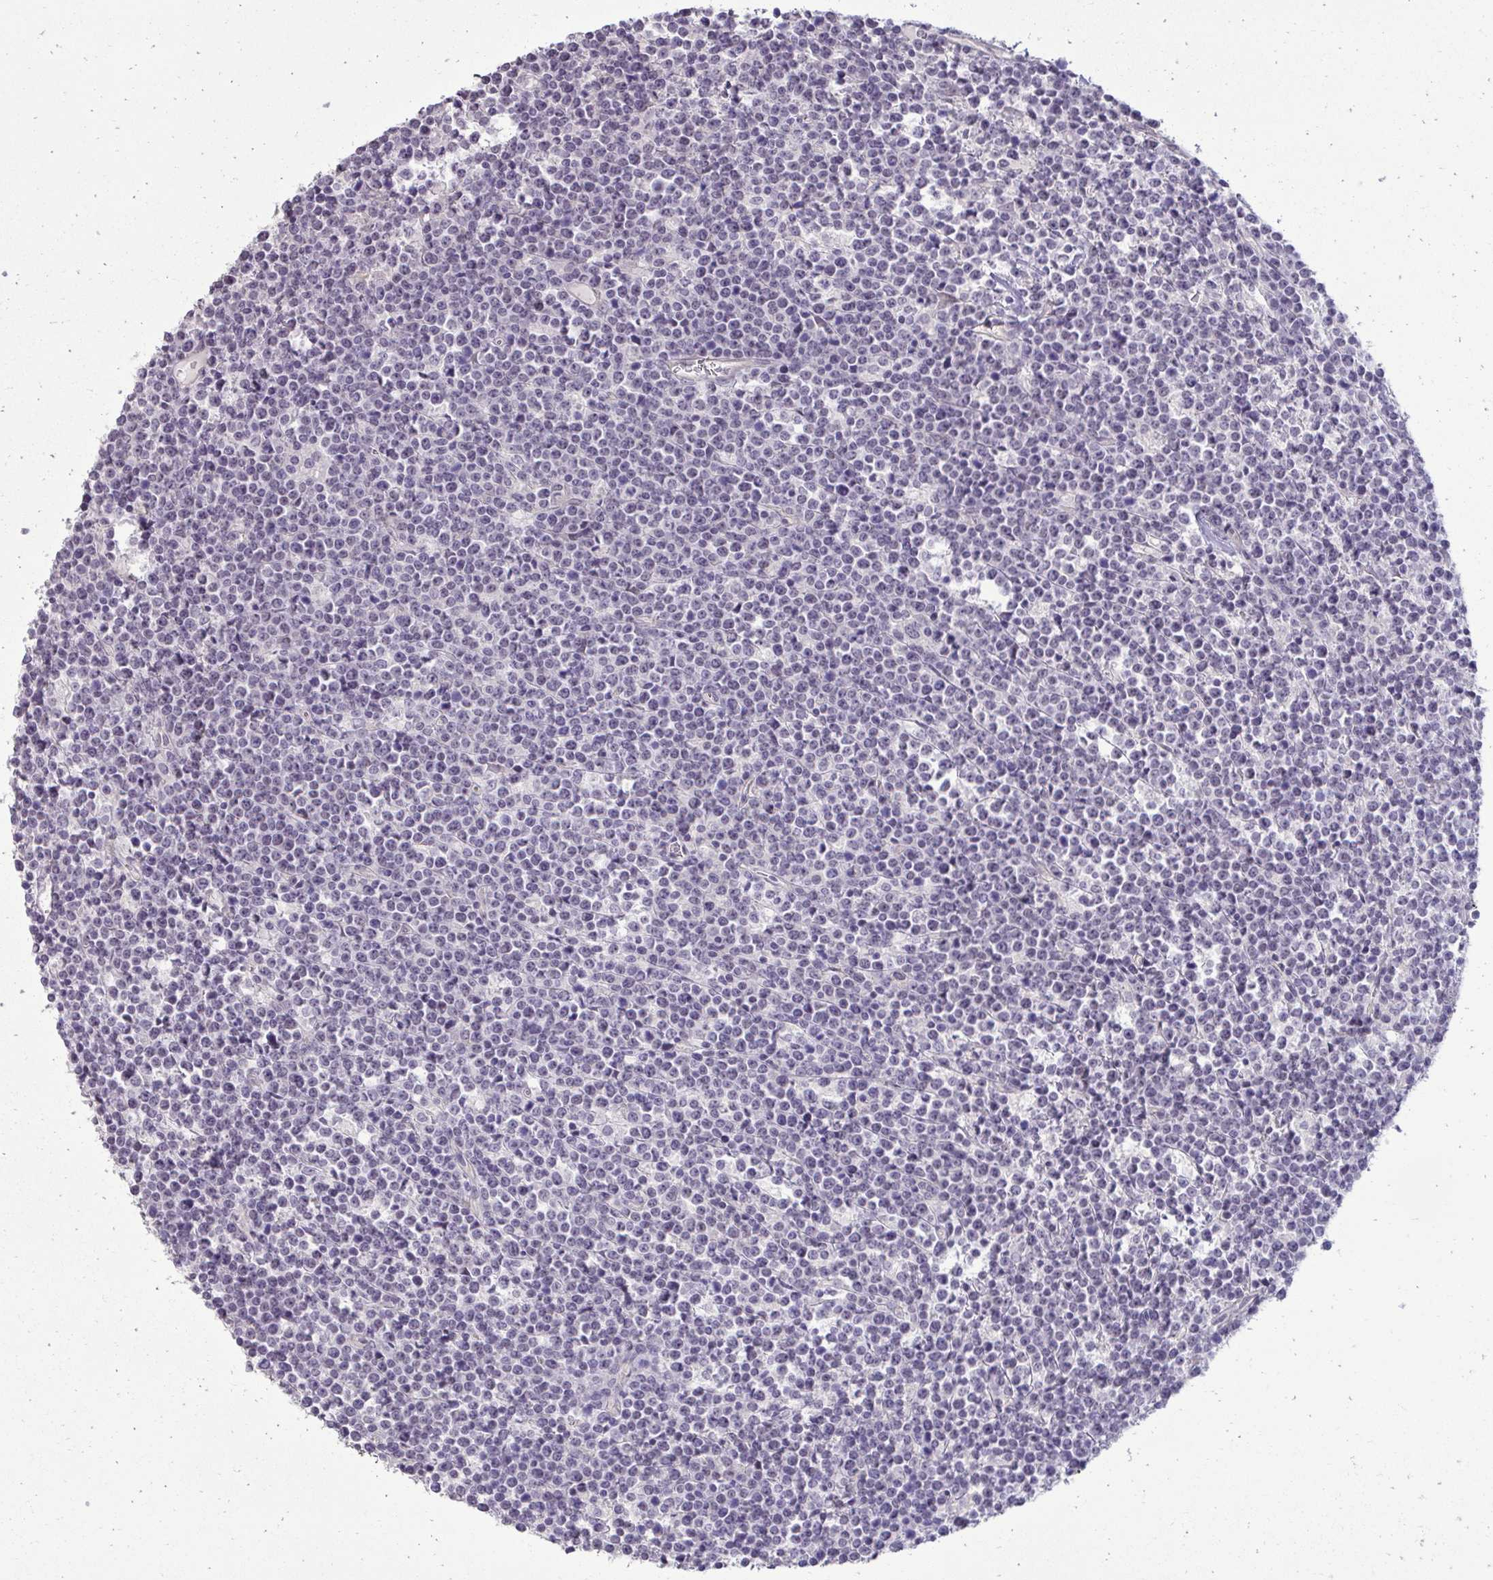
{"staining": {"intensity": "negative", "quantity": "none", "location": "none"}, "tissue": "lymphoma", "cell_type": "Tumor cells", "image_type": "cancer", "snomed": [{"axis": "morphology", "description": "Malignant lymphoma, non-Hodgkin's type, High grade"}, {"axis": "topography", "description": "Ovary"}], "caption": "The immunohistochemistry micrograph has no significant staining in tumor cells of high-grade malignant lymphoma, non-Hodgkin's type tissue.", "gene": "SLC30A3", "patient": {"sex": "female", "age": 56}}